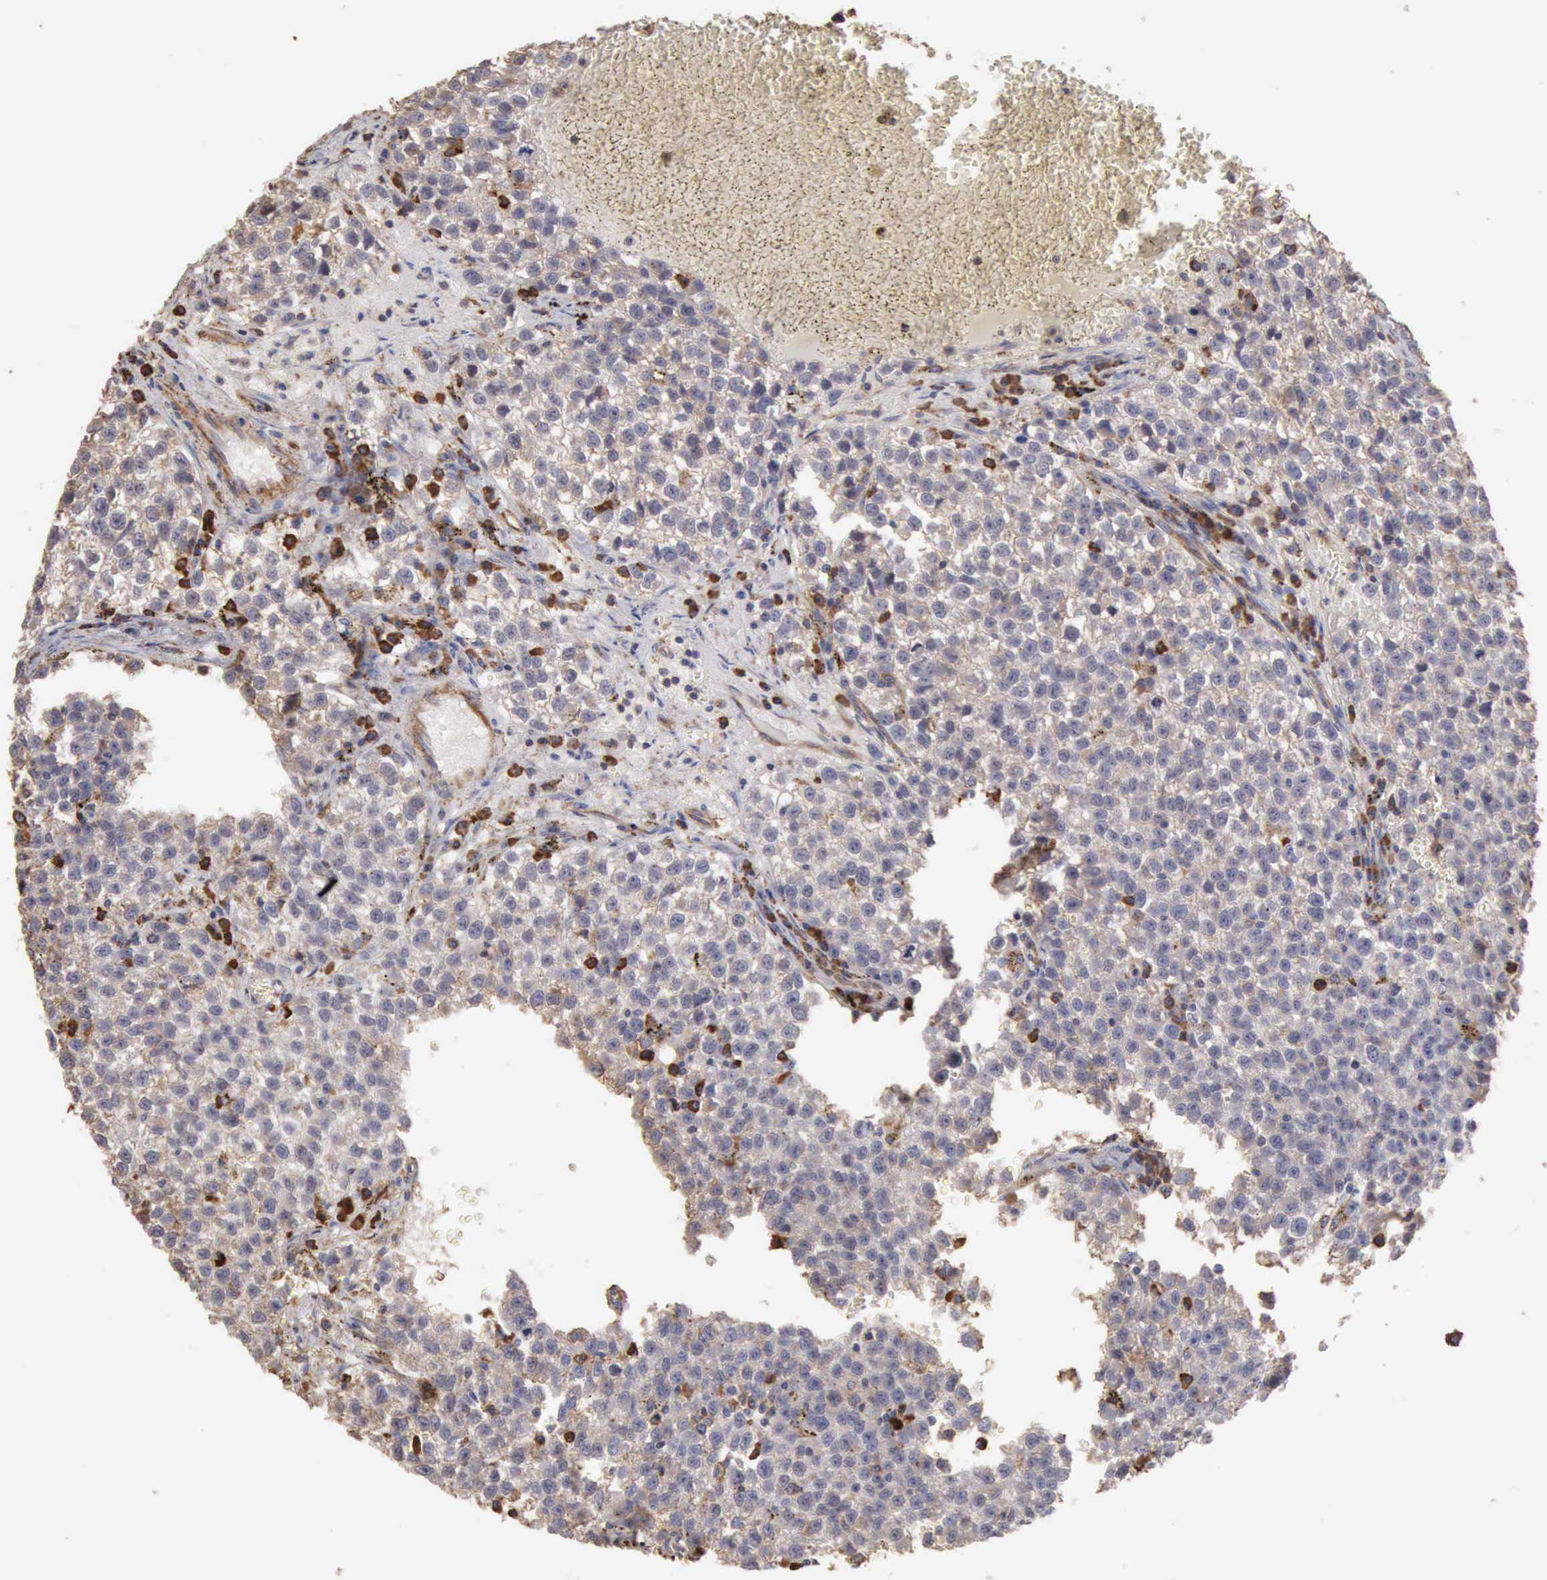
{"staining": {"intensity": "negative", "quantity": "none", "location": "none"}, "tissue": "testis cancer", "cell_type": "Tumor cells", "image_type": "cancer", "snomed": [{"axis": "morphology", "description": "Seminoma, NOS"}, {"axis": "topography", "description": "Testis"}], "caption": "A high-resolution photomicrograph shows immunohistochemistry staining of testis cancer (seminoma), which displays no significant positivity in tumor cells. The staining was performed using DAB (3,3'-diaminobenzidine) to visualize the protein expression in brown, while the nuclei were stained in blue with hematoxylin (Magnification: 20x).", "gene": "GPR101", "patient": {"sex": "male", "age": 35}}